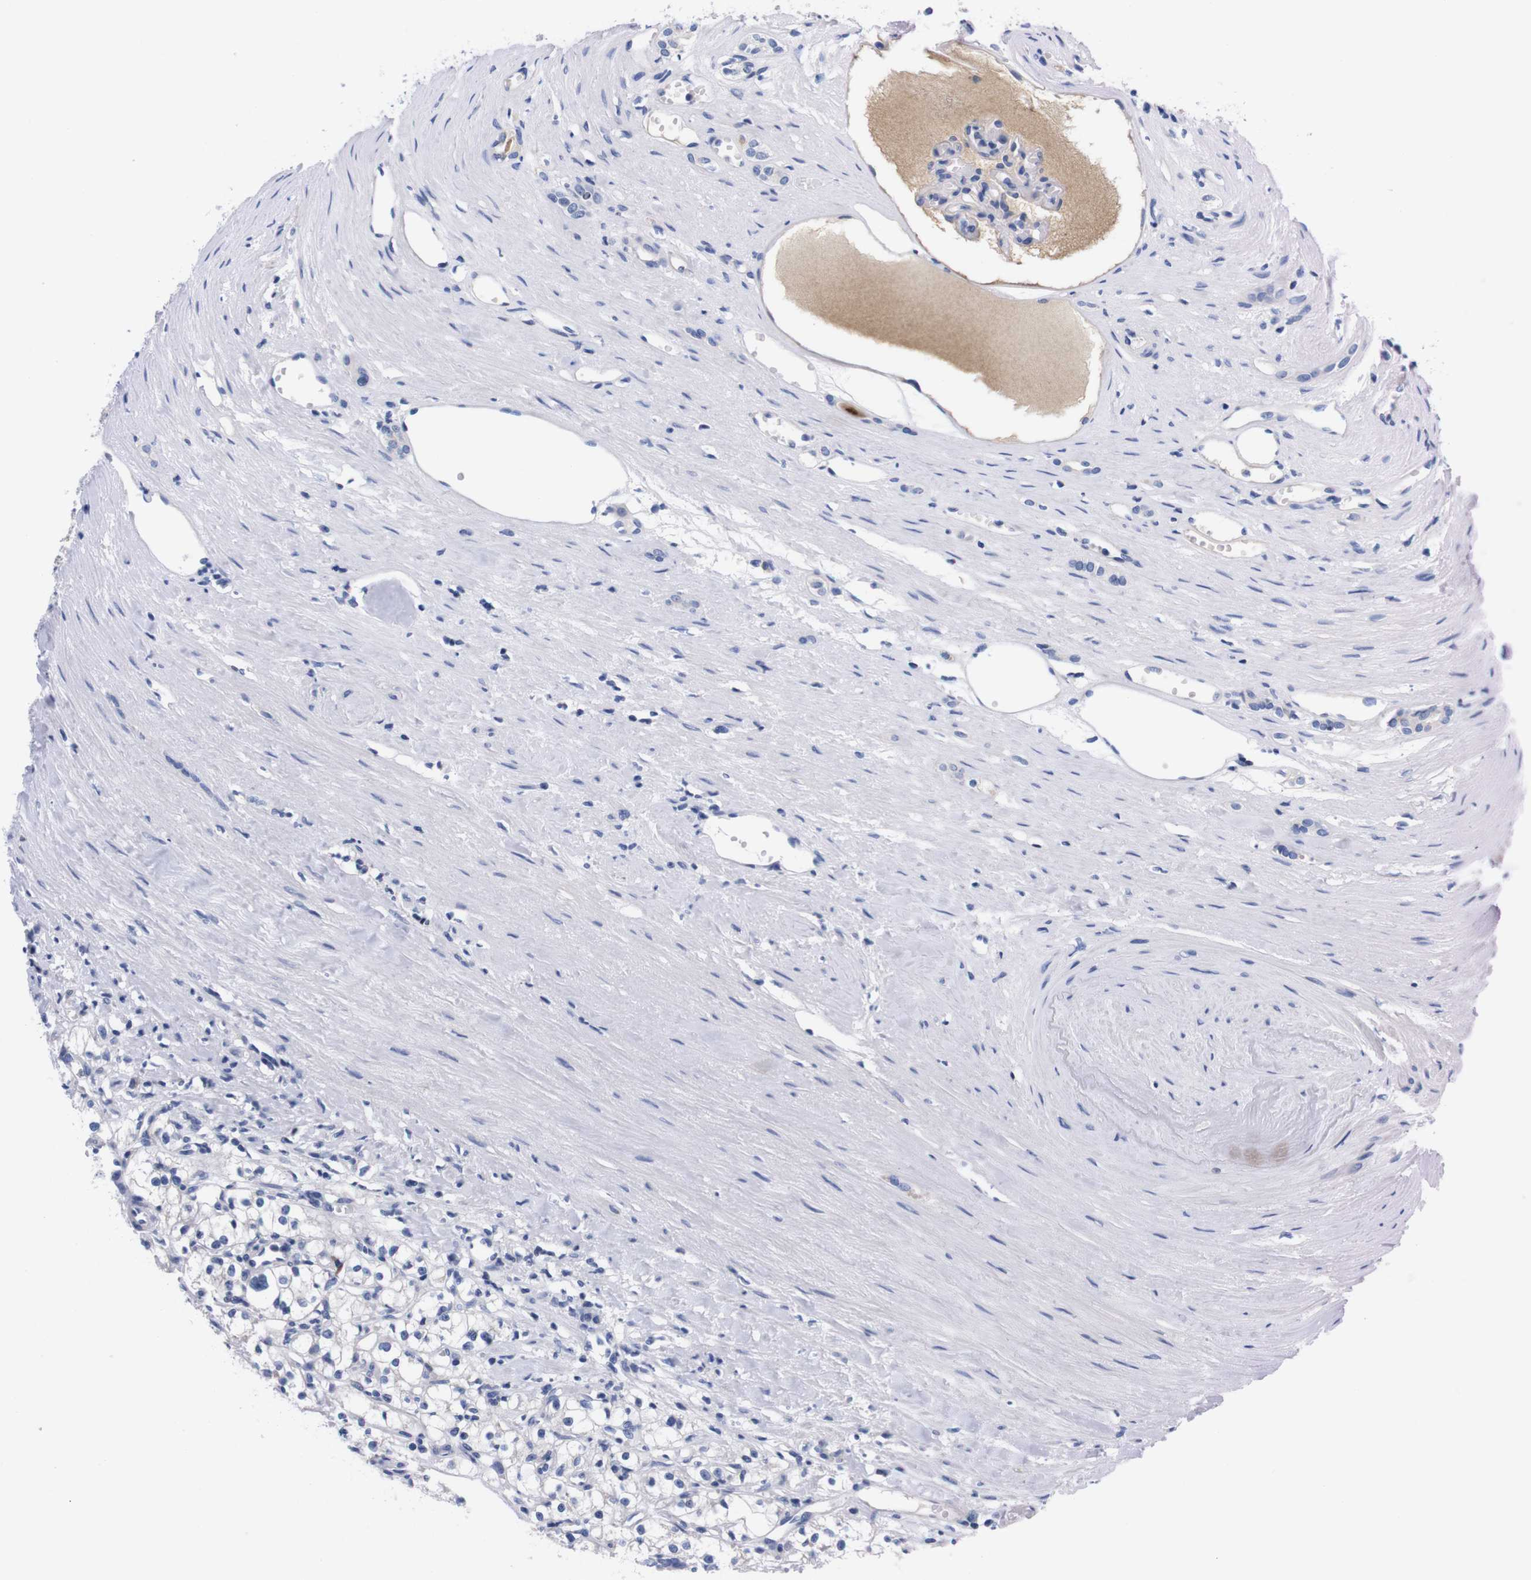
{"staining": {"intensity": "negative", "quantity": "none", "location": "none"}, "tissue": "renal cancer", "cell_type": "Tumor cells", "image_type": "cancer", "snomed": [{"axis": "morphology", "description": "Adenocarcinoma, NOS"}, {"axis": "topography", "description": "Kidney"}], "caption": "This histopathology image is of renal adenocarcinoma stained with immunohistochemistry (IHC) to label a protein in brown with the nuclei are counter-stained blue. There is no expression in tumor cells.", "gene": "FAM210A", "patient": {"sex": "male", "age": 56}}